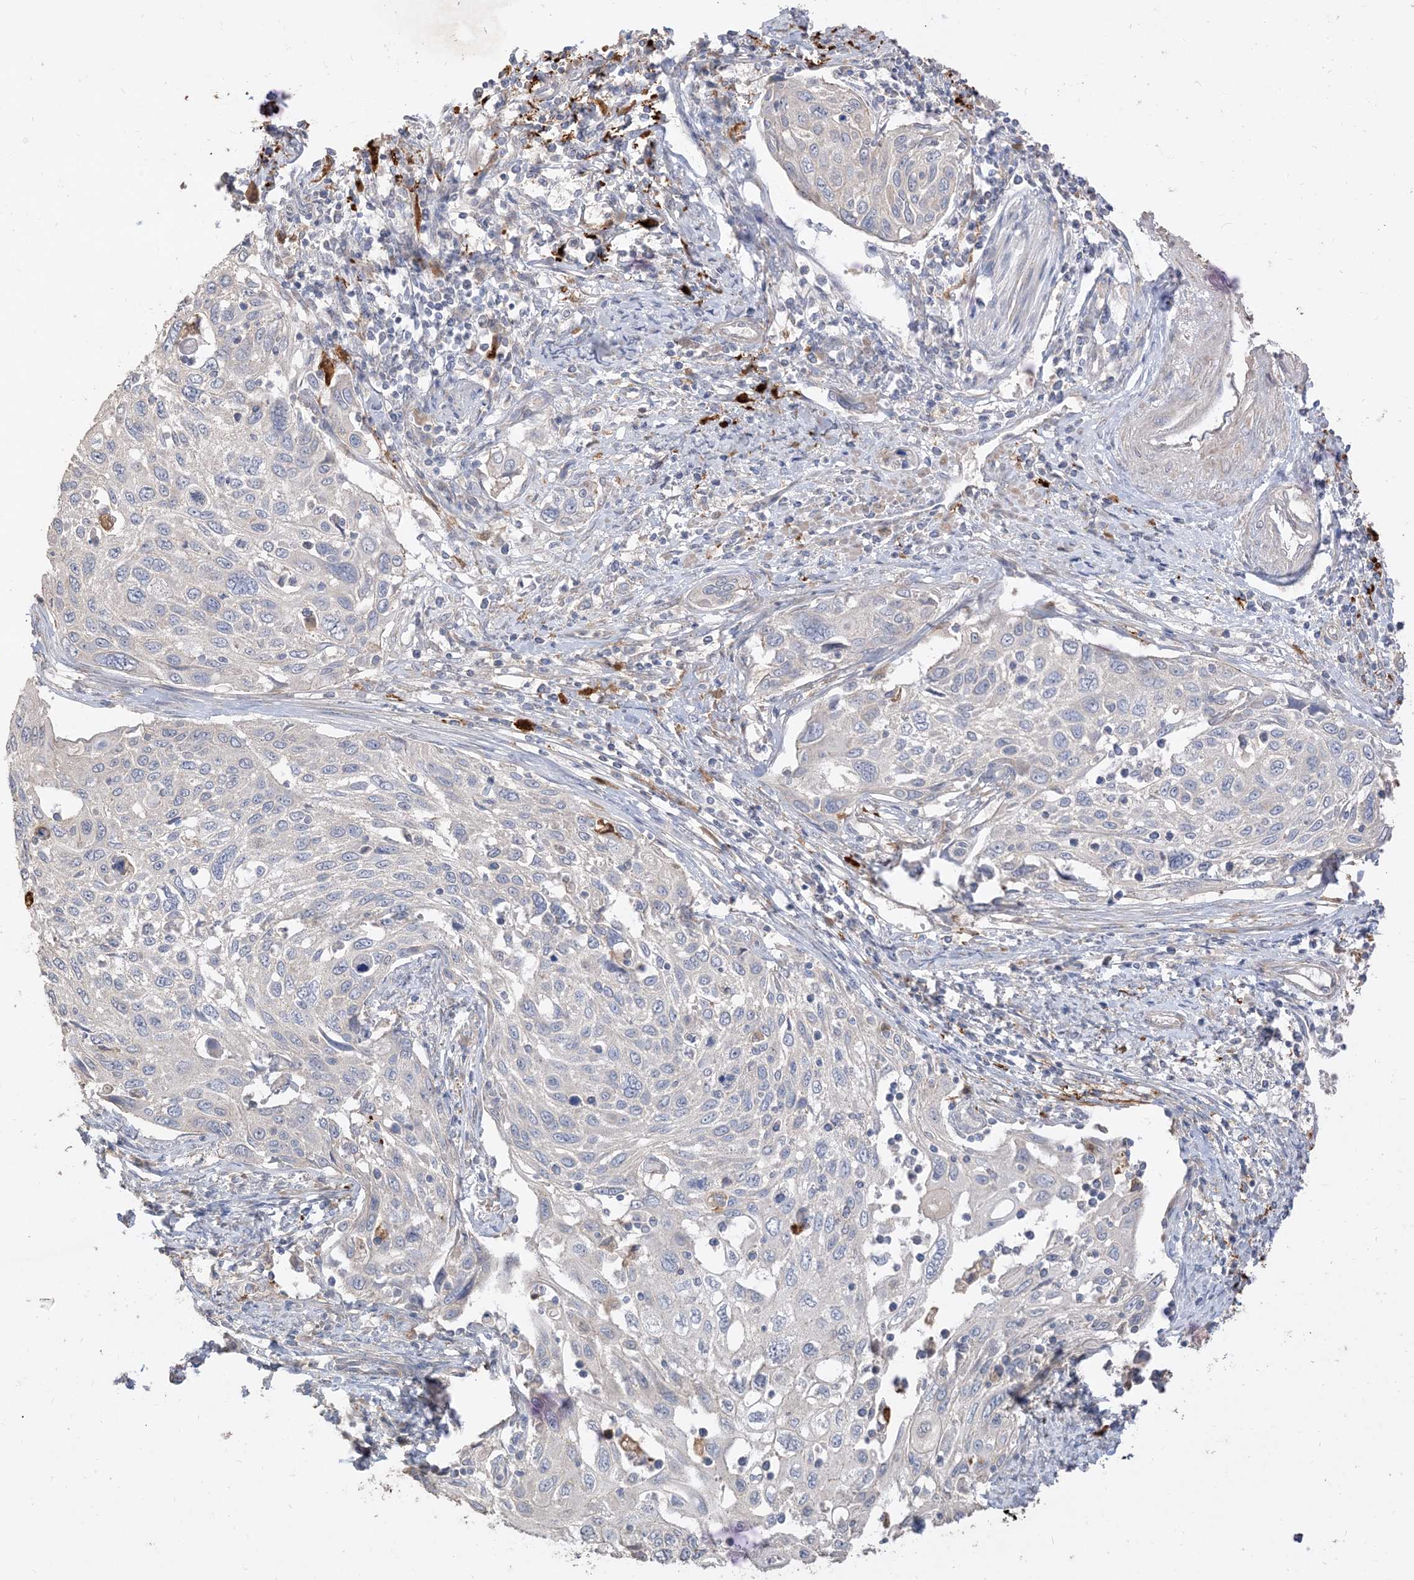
{"staining": {"intensity": "negative", "quantity": "none", "location": "none"}, "tissue": "cervical cancer", "cell_type": "Tumor cells", "image_type": "cancer", "snomed": [{"axis": "morphology", "description": "Squamous cell carcinoma, NOS"}, {"axis": "topography", "description": "Cervix"}], "caption": "Image shows no protein positivity in tumor cells of squamous cell carcinoma (cervical) tissue. Brightfield microscopy of IHC stained with DAB (3,3'-diaminobenzidine) (brown) and hematoxylin (blue), captured at high magnification.", "gene": "RNF175", "patient": {"sex": "female", "age": 70}}